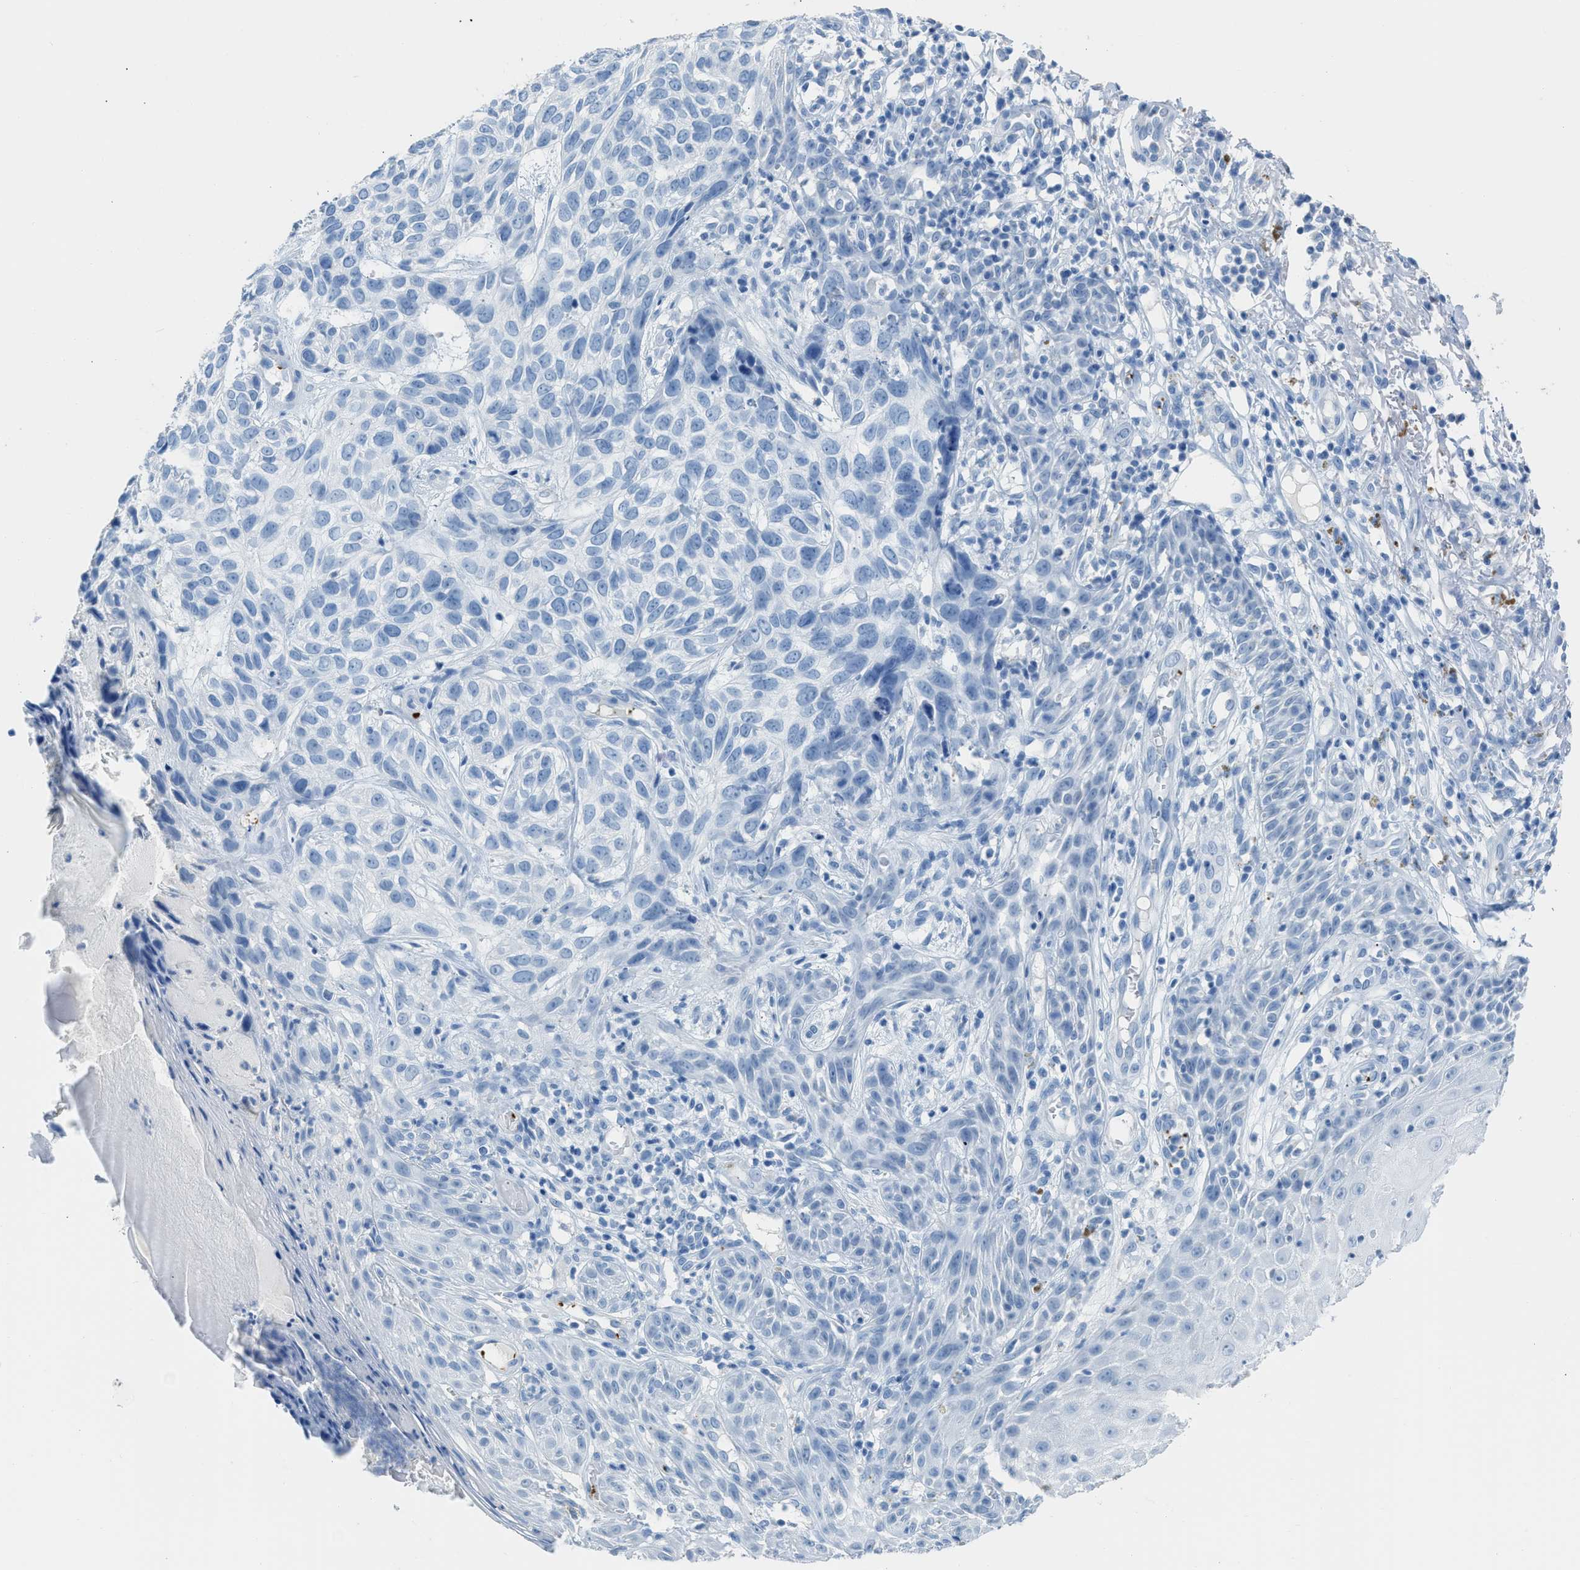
{"staining": {"intensity": "negative", "quantity": "none", "location": "none"}, "tissue": "skin cancer", "cell_type": "Tumor cells", "image_type": "cancer", "snomed": [{"axis": "morphology", "description": "Normal tissue, NOS"}, {"axis": "morphology", "description": "Basal cell carcinoma"}, {"axis": "topography", "description": "Skin"}], "caption": "High magnification brightfield microscopy of skin basal cell carcinoma stained with DAB (brown) and counterstained with hematoxylin (blue): tumor cells show no significant expression.", "gene": "FAIM2", "patient": {"sex": "male", "age": 79}}